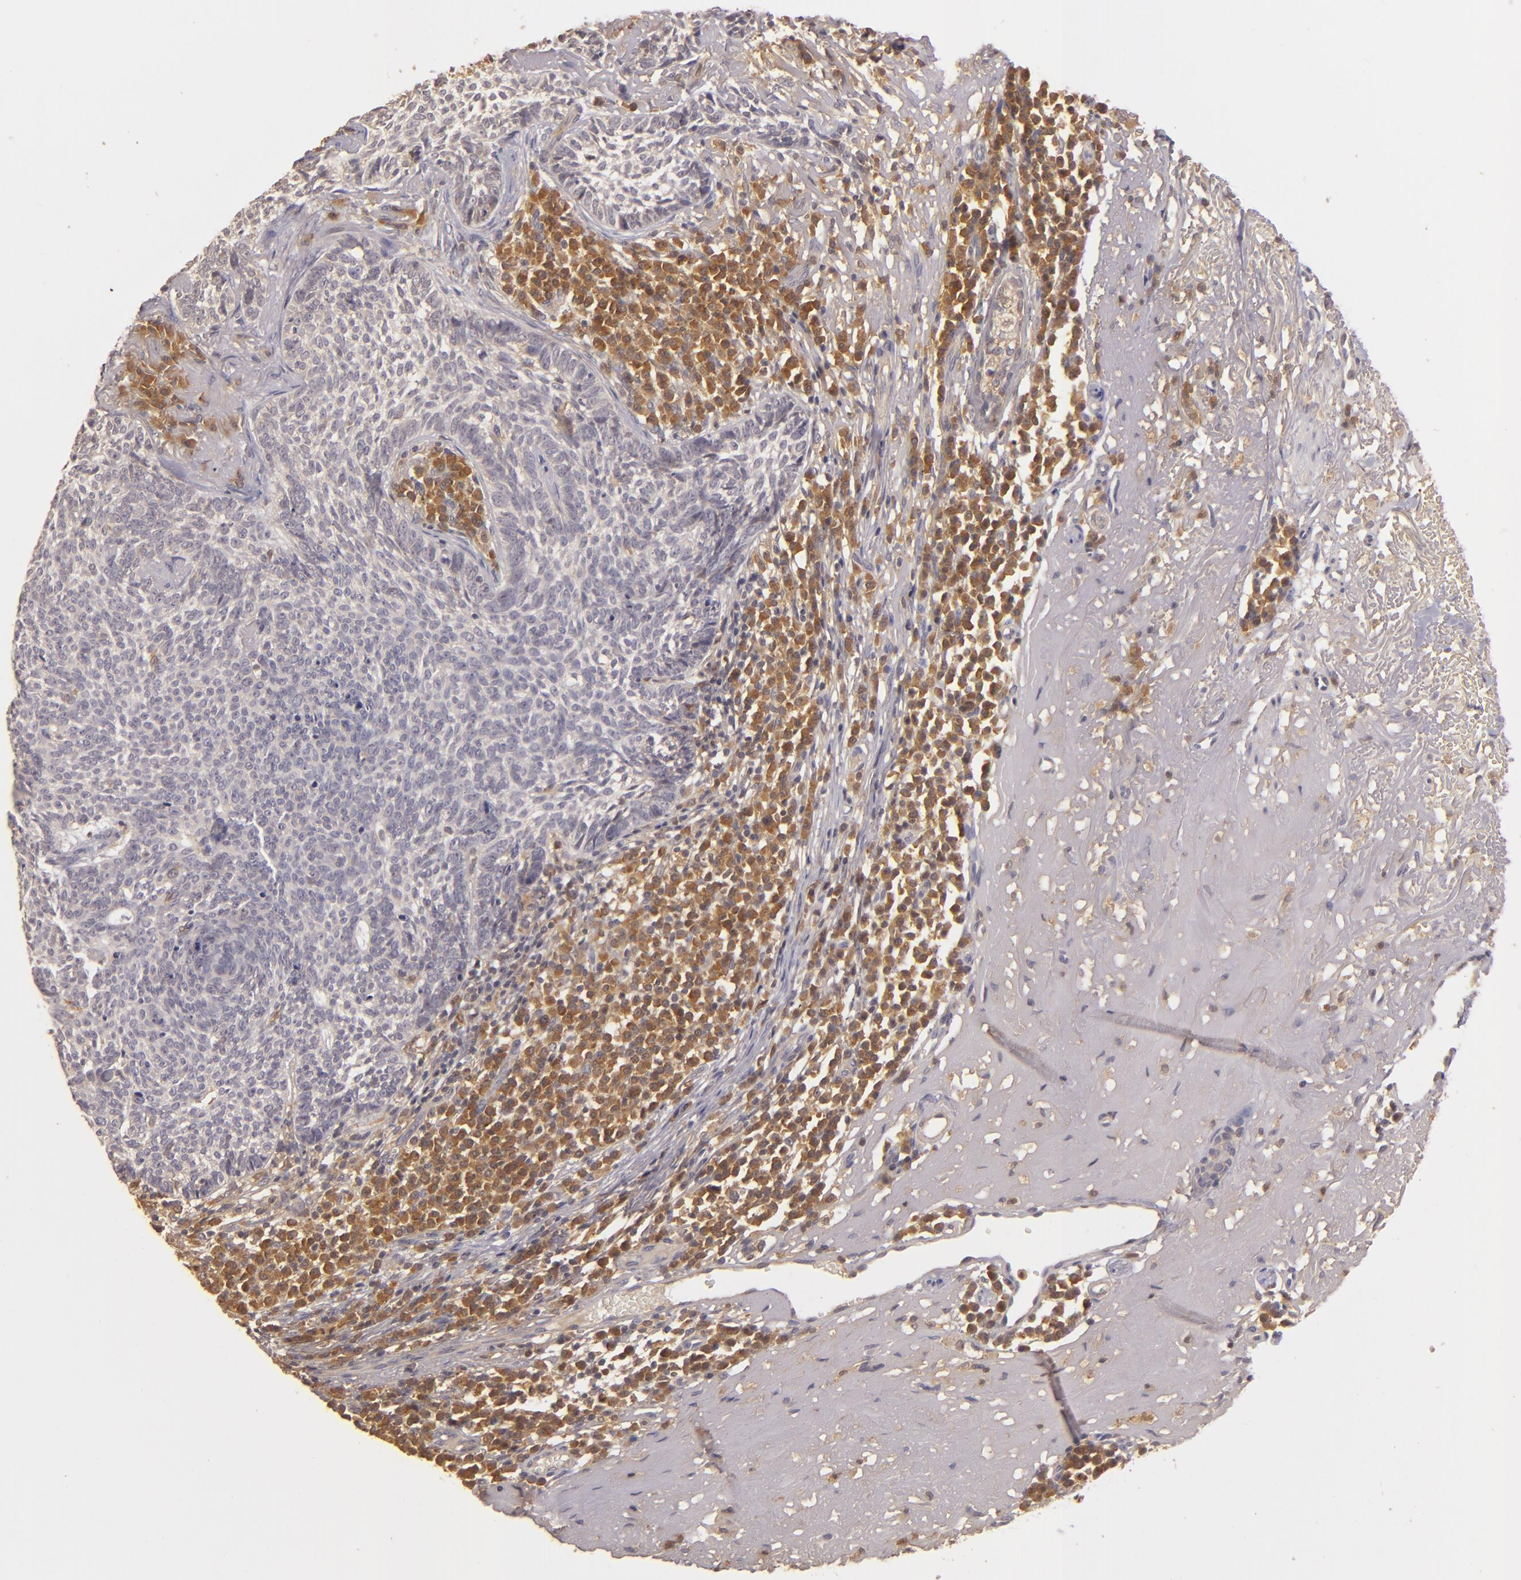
{"staining": {"intensity": "weak", "quantity": ">75%", "location": "cytoplasmic/membranous"}, "tissue": "skin cancer", "cell_type": "Tumor cells", "image_type": "cancer", "snomed": [{"axis": "morphology", "description": "Basal cell carcinoma"}, {"axis": "topography", "description": "Skin"}], "caption": "Skin basal cell carcinoma stained with DAB (3,3'-diaminobenzidine) IHC displays low levels of weak cytoplasmic/membranous staining in approximately >75% of tumor cells. The staining was performed using DAB, with brown indicating positive protein expression. Nuclei are stained blue with hematoxylin.", "gene": "PRKCD", "patient": {"sex": "female", "age": 89}}